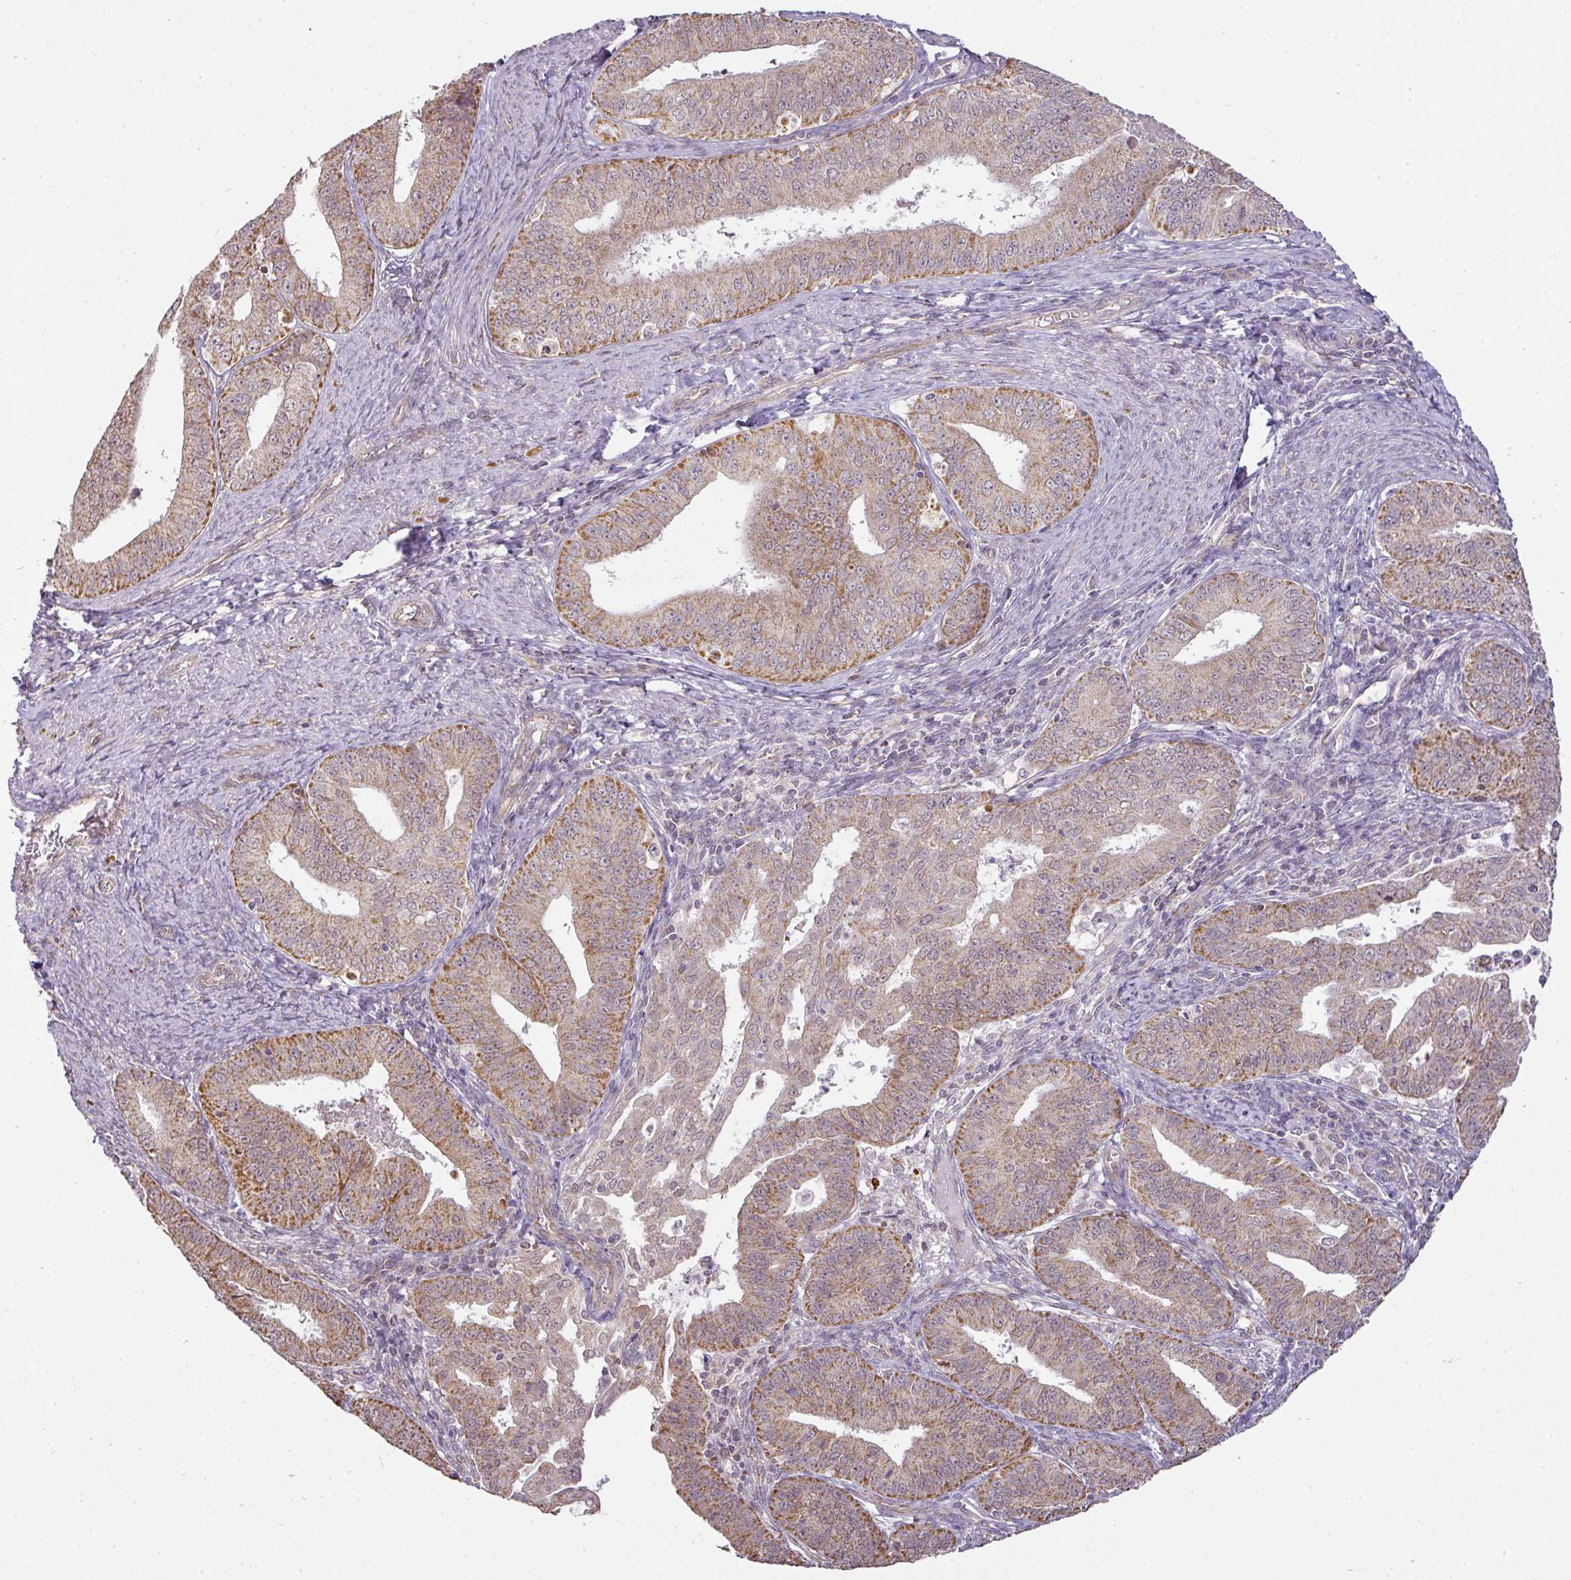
{"staining": {"intensity": "moderate", "quantity": ">75%", "location": "cytoplasmic/membranous"}, "tissue": "endometrial cancer", "cell_type": "Tumor cells", "image_type": "cancer", "snomed": [{"axis": "morphology", "description": "Adenocarcinoma, NOS"}, {"axis": "topography", "description": "Endometrium"}], "caption": "Endometrial cancer stained with DAB immunohistochemistry (IHC) shows medium levels of moderate cytoplasmic/membranous positivity in approximately >75% of tumor cells.", "gene": "MYOM2", "patient": {"sex": "female", "age": 73}}